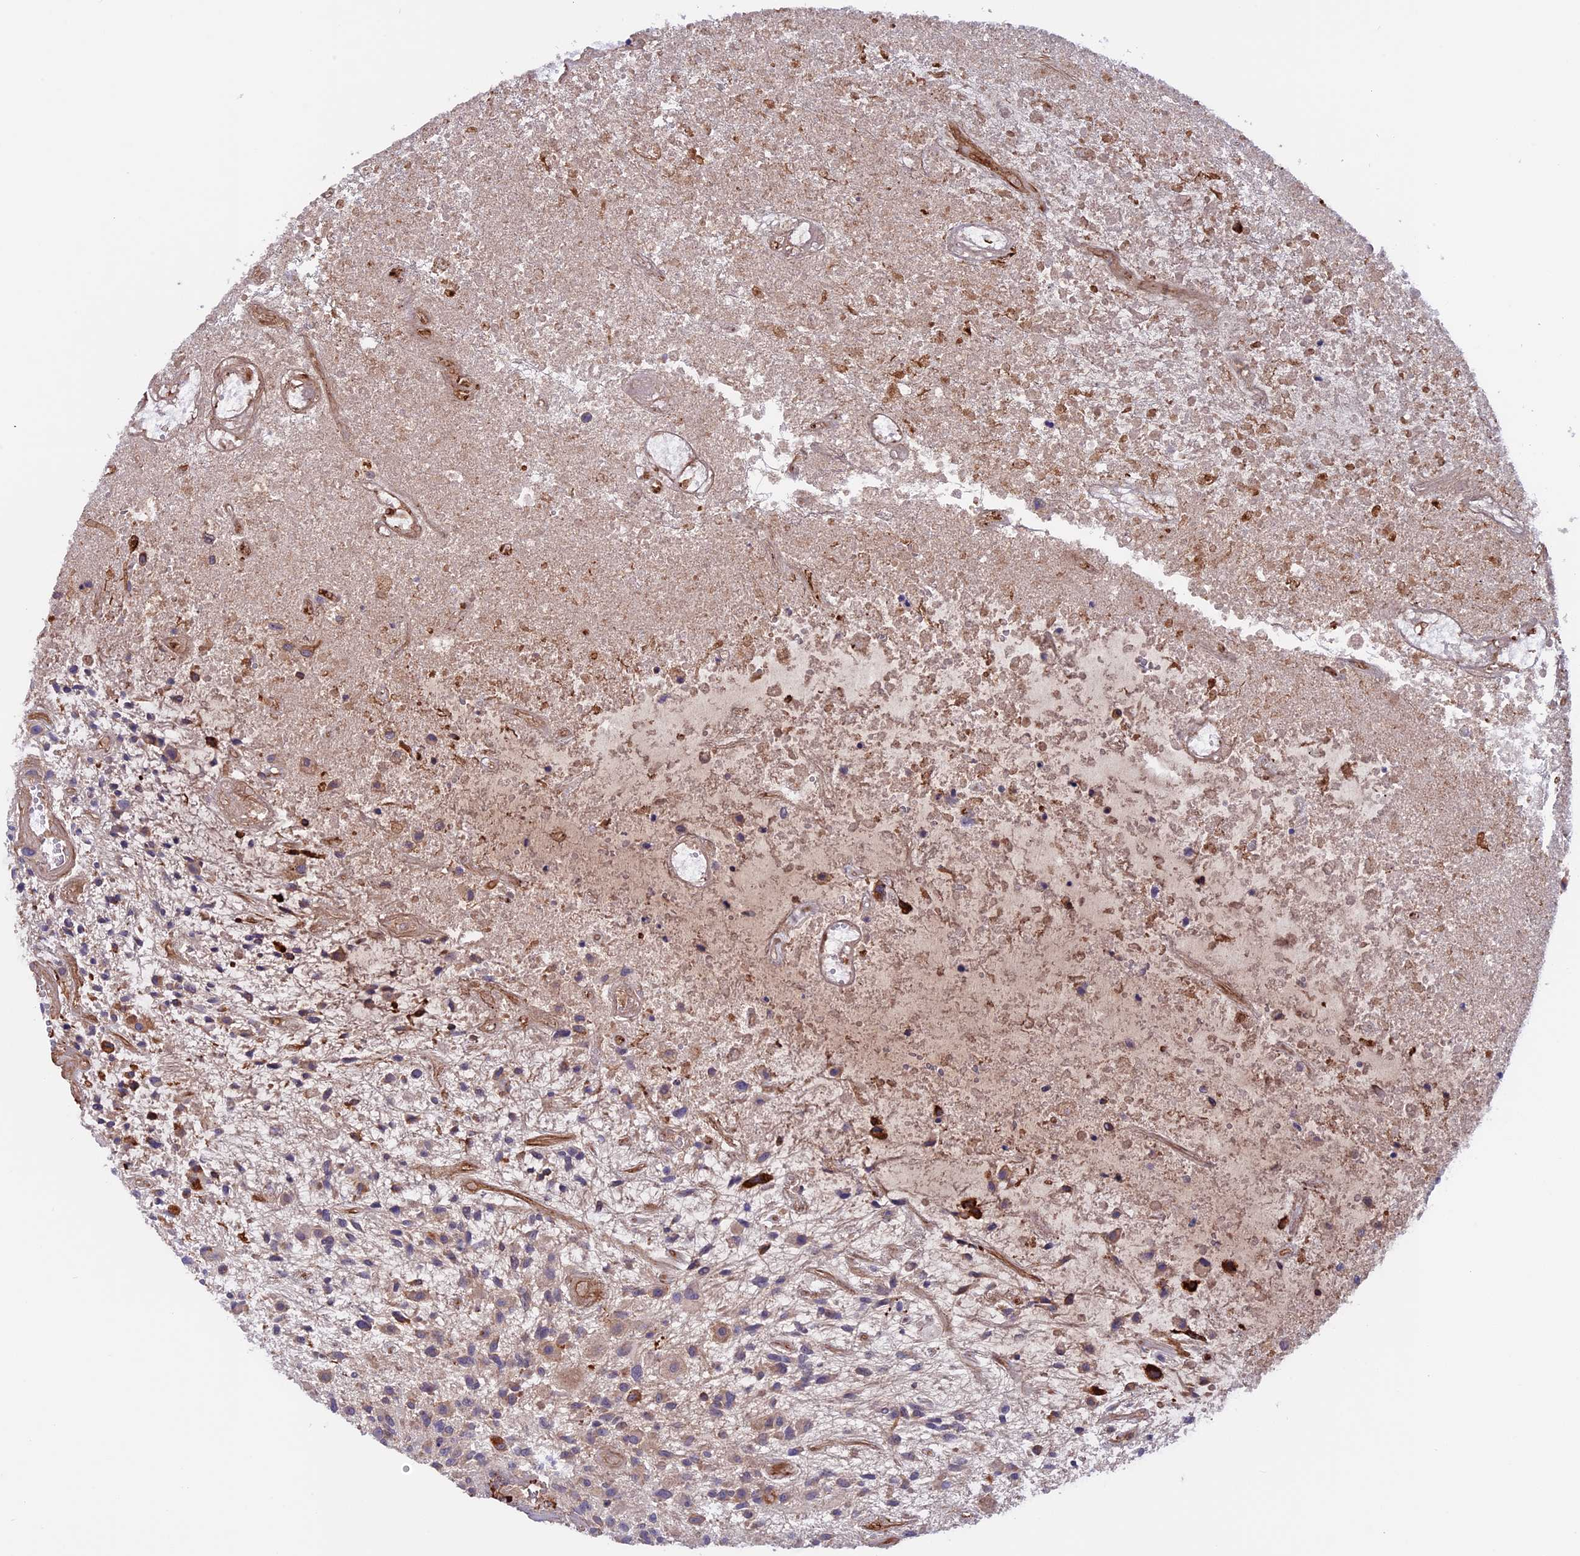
{"staining": {"intensity": "negative", "quantity": "none", "location": "none"}, "tissue": "glioma", "cell_type": "Tumor cells", "image_type": "cancer", "snomed": [{"axis": "morphology", "description": "Glioma, malignant, High grade"}, {"axis": "topography", "description": "Brain"}], "caption": "DAB immunohistochemical staining of human malignant glioma (high-grade) reveals no significant expression in tumor cells.", "gene": "COL4A3", "patient": {"sex": "male", "age": 47}}